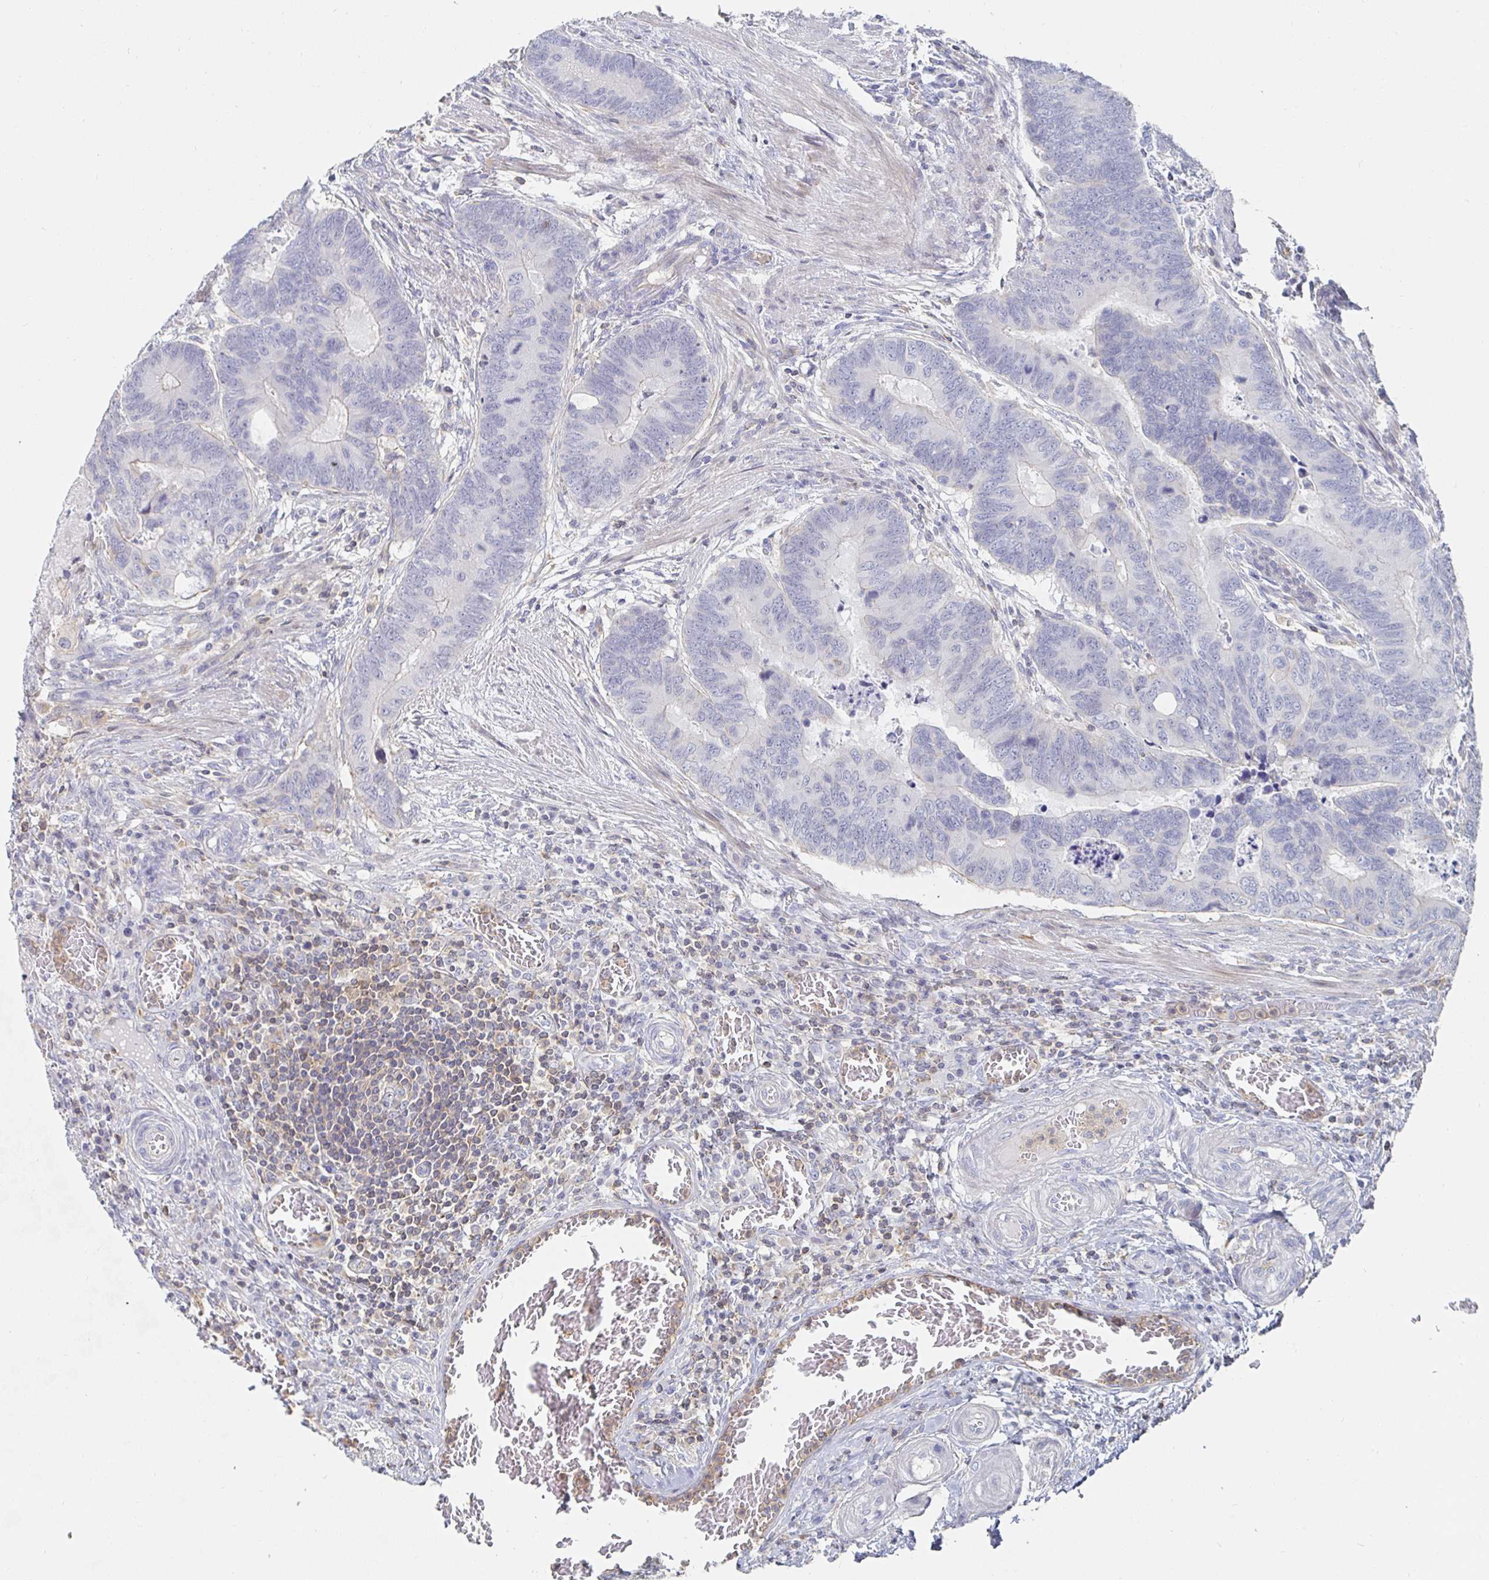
{"staining": {"intensity": "negative", "quantity": "none", "location": "none"}, "tissue": "colorectal cancer", "cell_type": "Tumor cells", "image_type": "cancer", "snomed": [{"axis": "morphology", "description": "Adenocarcinoma, NOS"}, {"axis": "topography", "description": "Colon"}], "caption": "High magnification brightfield microscopy of colorectal cancer stained with DAB (3,3'-diaminobenzidine) (brown) and counterstained with hematoxylin (blue): tumor cells show no significant positivity. (DAB (3,3'-diaminobenzidine) immunohistochemistry with hematoxylin counter stain).", "gene": "PIK3CD", "patient": {"sex": "male", "age": 62}}